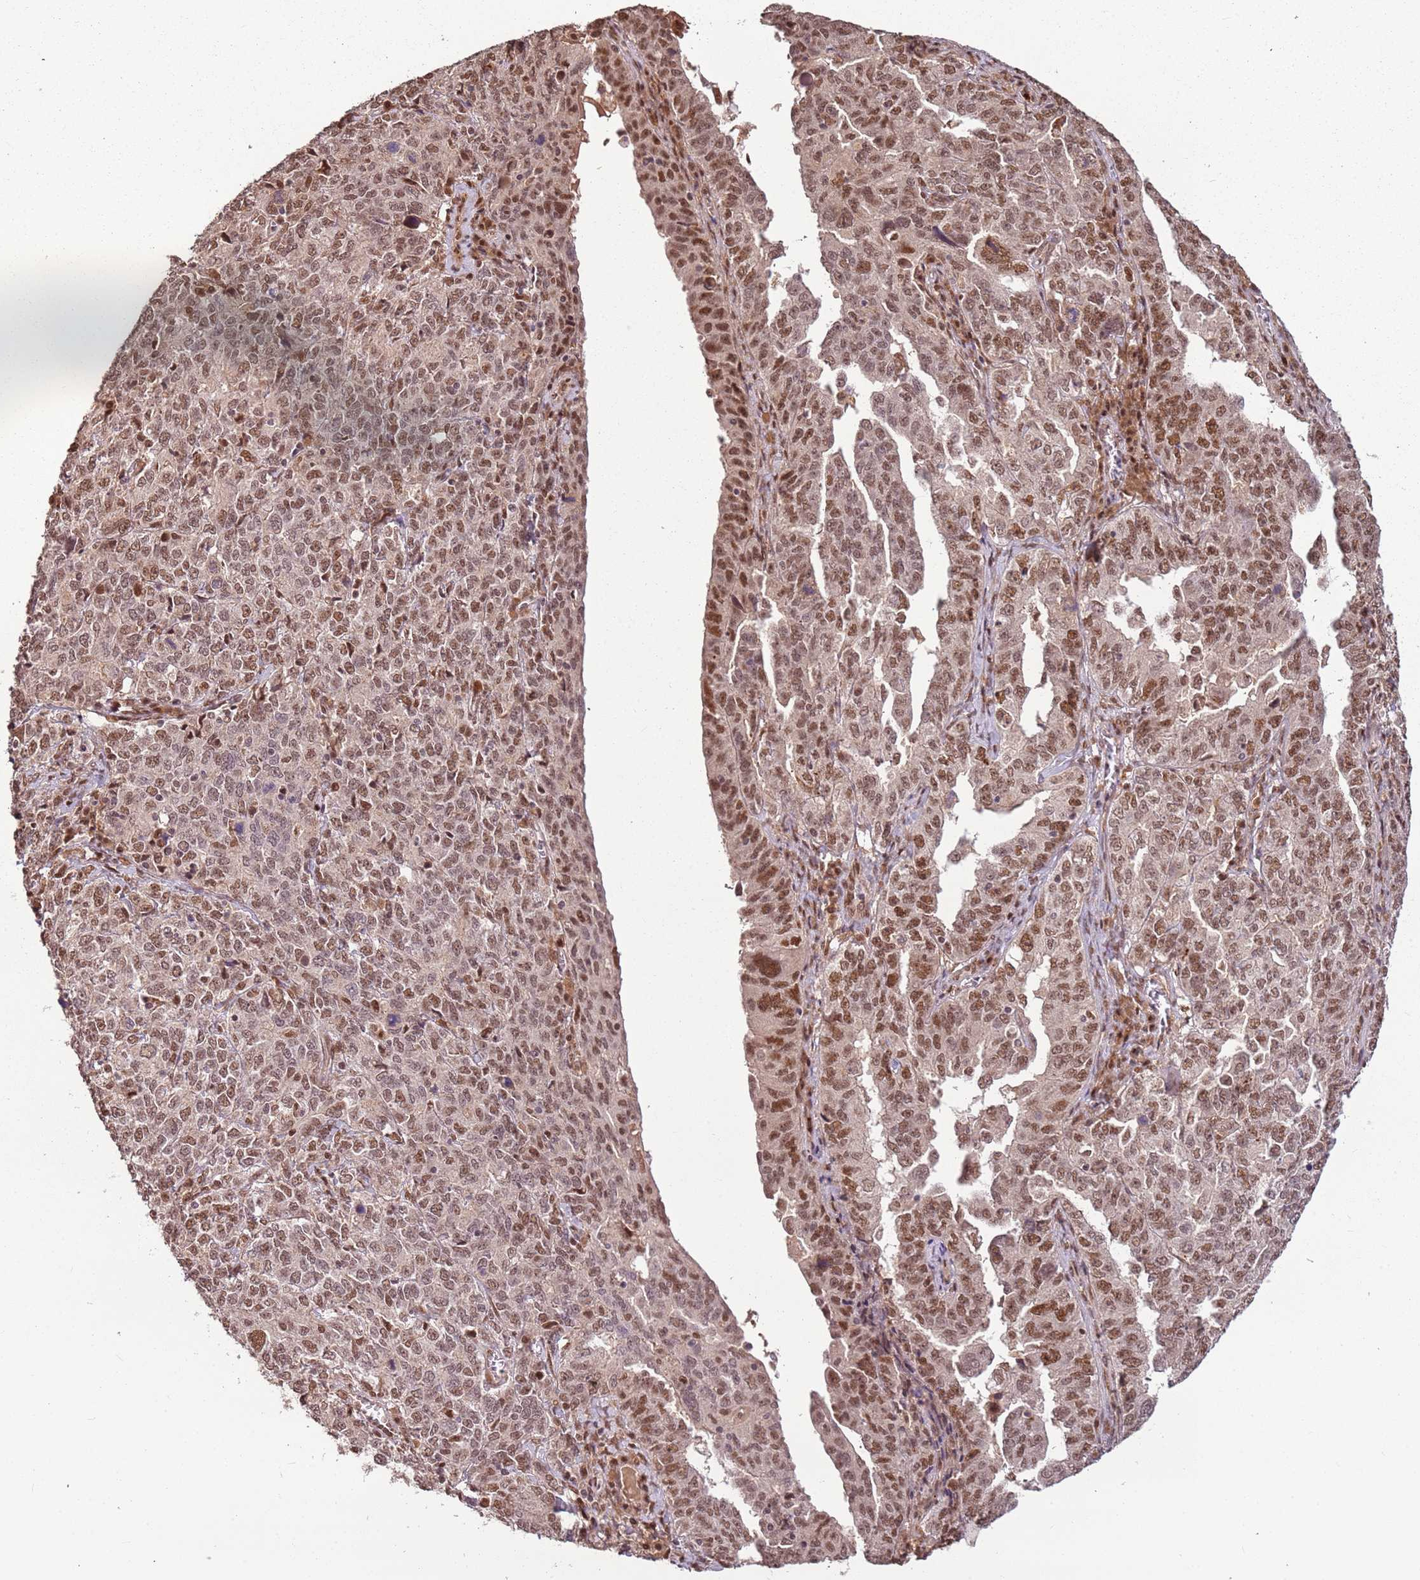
{"staining": {"intensity": "moderate", "quantity": "25%-75%", "location": "nuclear"}, "tissue": "ovarian cancer", "cell_type": "Tumor cells", "image_type": "cancer", "snomed": [{"axis": "morphology", "description": "Carcinoma, endometroid"}, {"axis": "topography", "description": "Ovary"}], "caption": "Immunohistochemical staining of endometroid carcinoma (ovarian) reveals moderate nuclear protein positivity in about 25%-75% of tumor cells.", "gene": "POLR3H", "patient": {"sex": "female", "age": 62}}